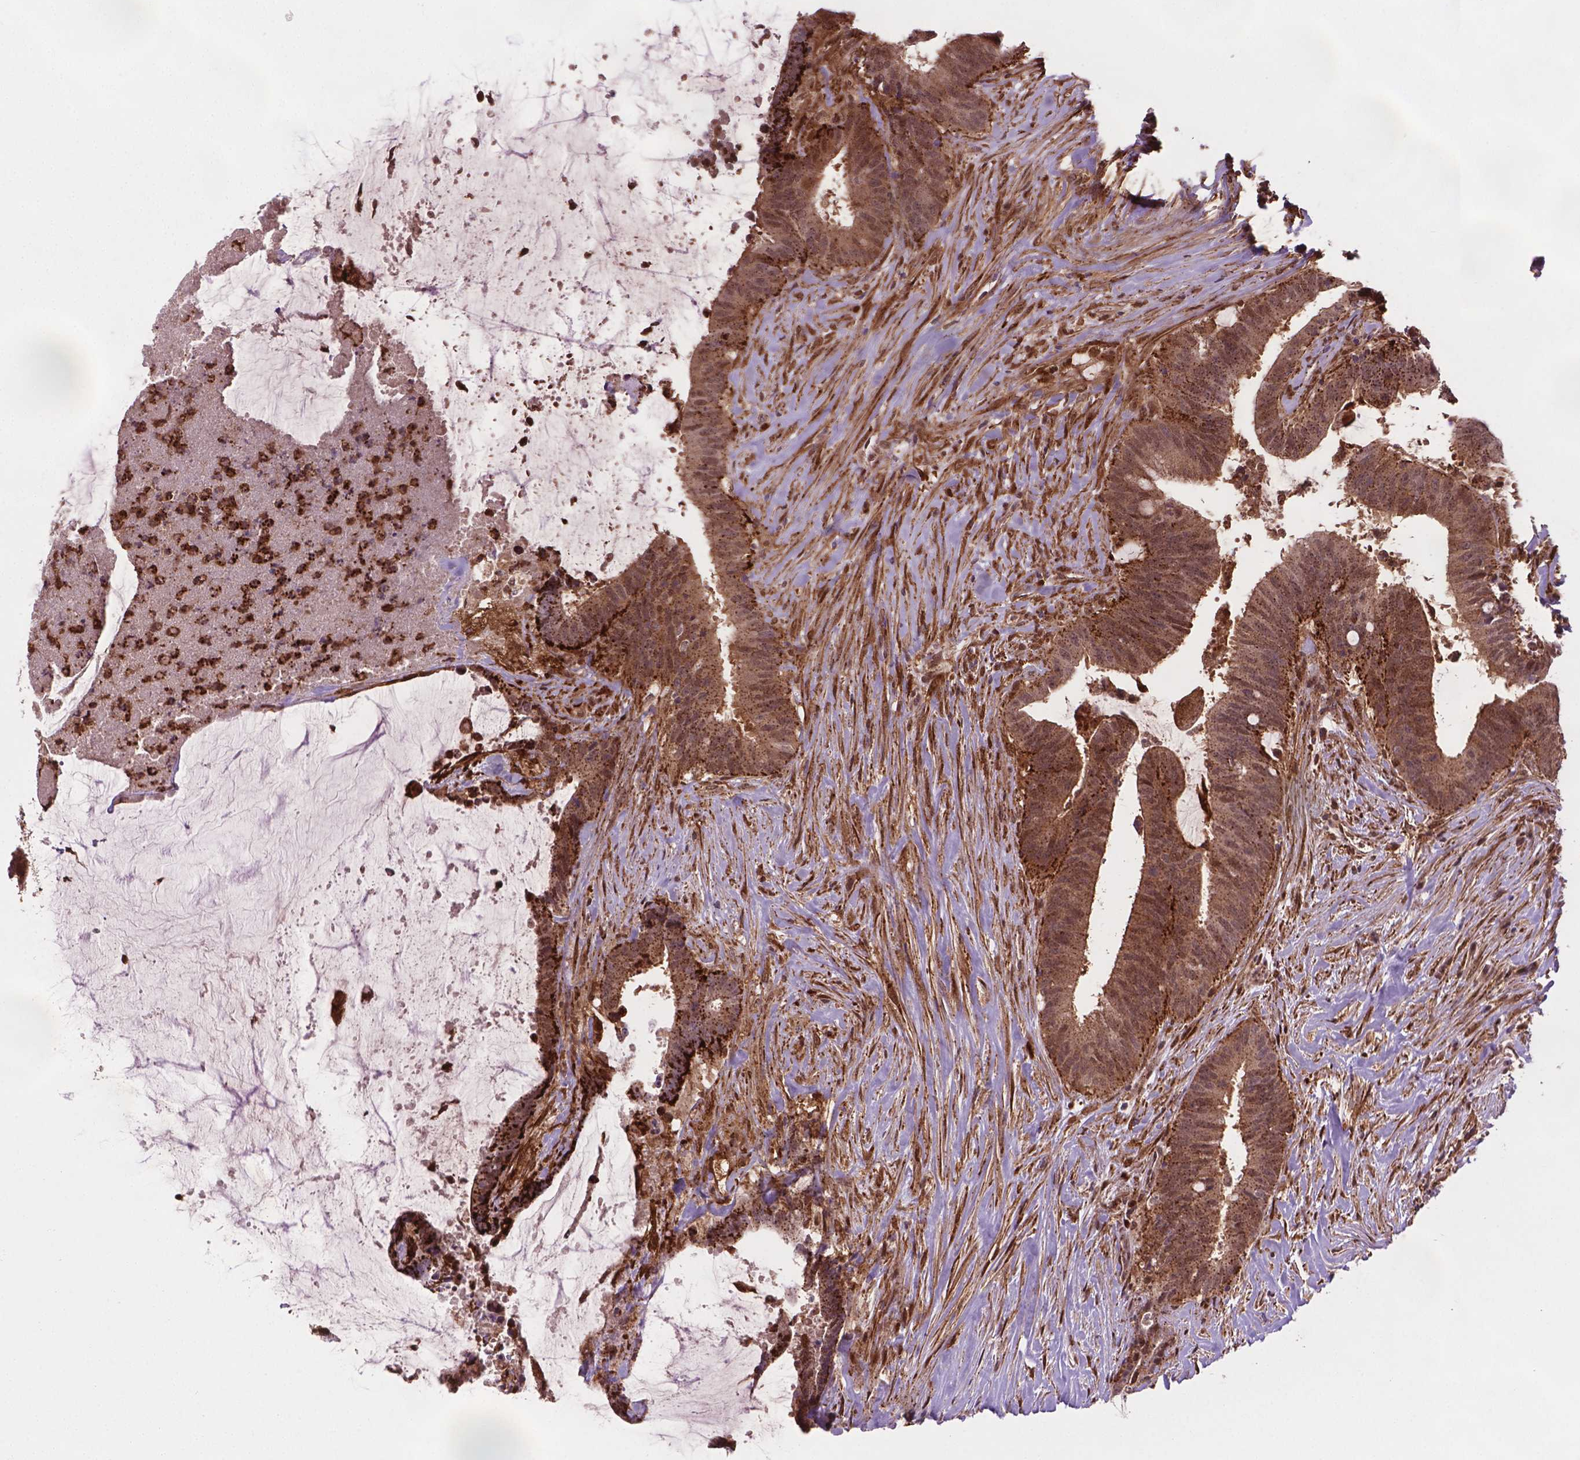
{"staining": {"intensity": "moderate", "quantity": ">75%", "location": "cytoplasmic/membranous,nuclear"}, "tissue": "colorectal cancer", "cell_type": "Tumor cells", "image_type": "cancer", "snomed": [{"axis": "morphology", "description": "Adenocarcinoma, NOS"}, {"axis": "topography", "description": "Colon"}], "caption": "About >75% of tumor cells in human colorectal adenocarcinoma exhibit moderate cytoplasmic/membranous and nuclear protein positivity as visualized by brown immunohistochemical staining.", "gene": "PLIN3", "patient": {"sex": "female", "age": 43}}